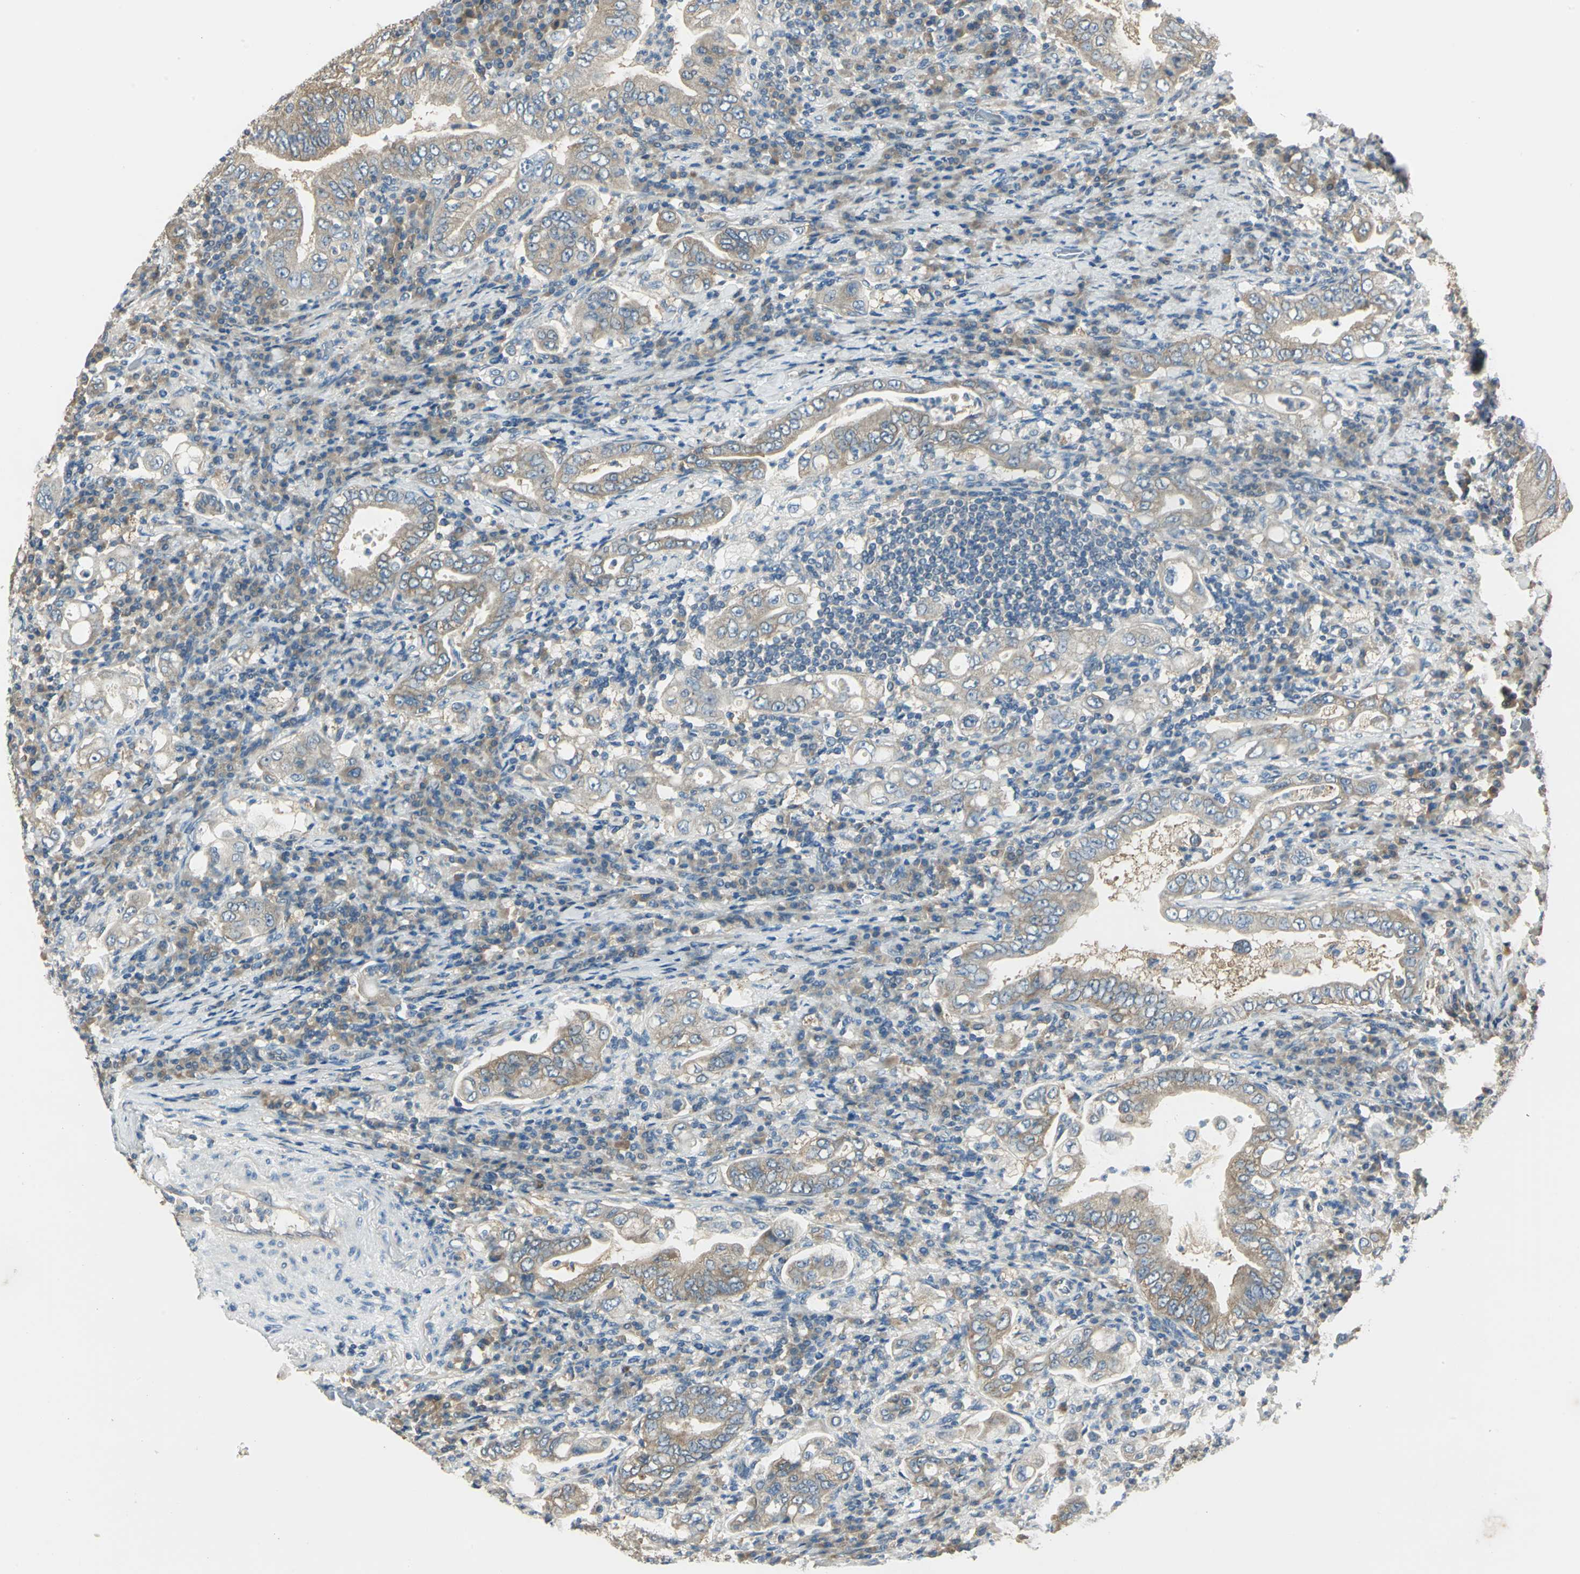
{"staining": {"intensity": "moderate", "quantity": ">75%", "location": "cytoplasmic/membranous"}, "tissue": "stomach cancer", "cell_type": "Tumor cells", "image_type": "cancer", "snomed": [{"axis": "morphology", "description": "Normal tissue, NOS"}, {"axis": "morphology", "description": "Adenocarcinoma, NOS"}, {"axis": "topography", "description": "Esophagus"}, {"axis": "topography", "description": "Stomach, upper"}, {"axis": "topography", "description": "Peripheral nerve tissue"}], "caption": "About >75% of tumor cells in stomach adenocarcinoma display moderate cytoplasmic/membranous protein staining as visualized by brown immunohistochemical staining.", "gene": "SHC2", "patient": {"sex": "male", "age": 62}}